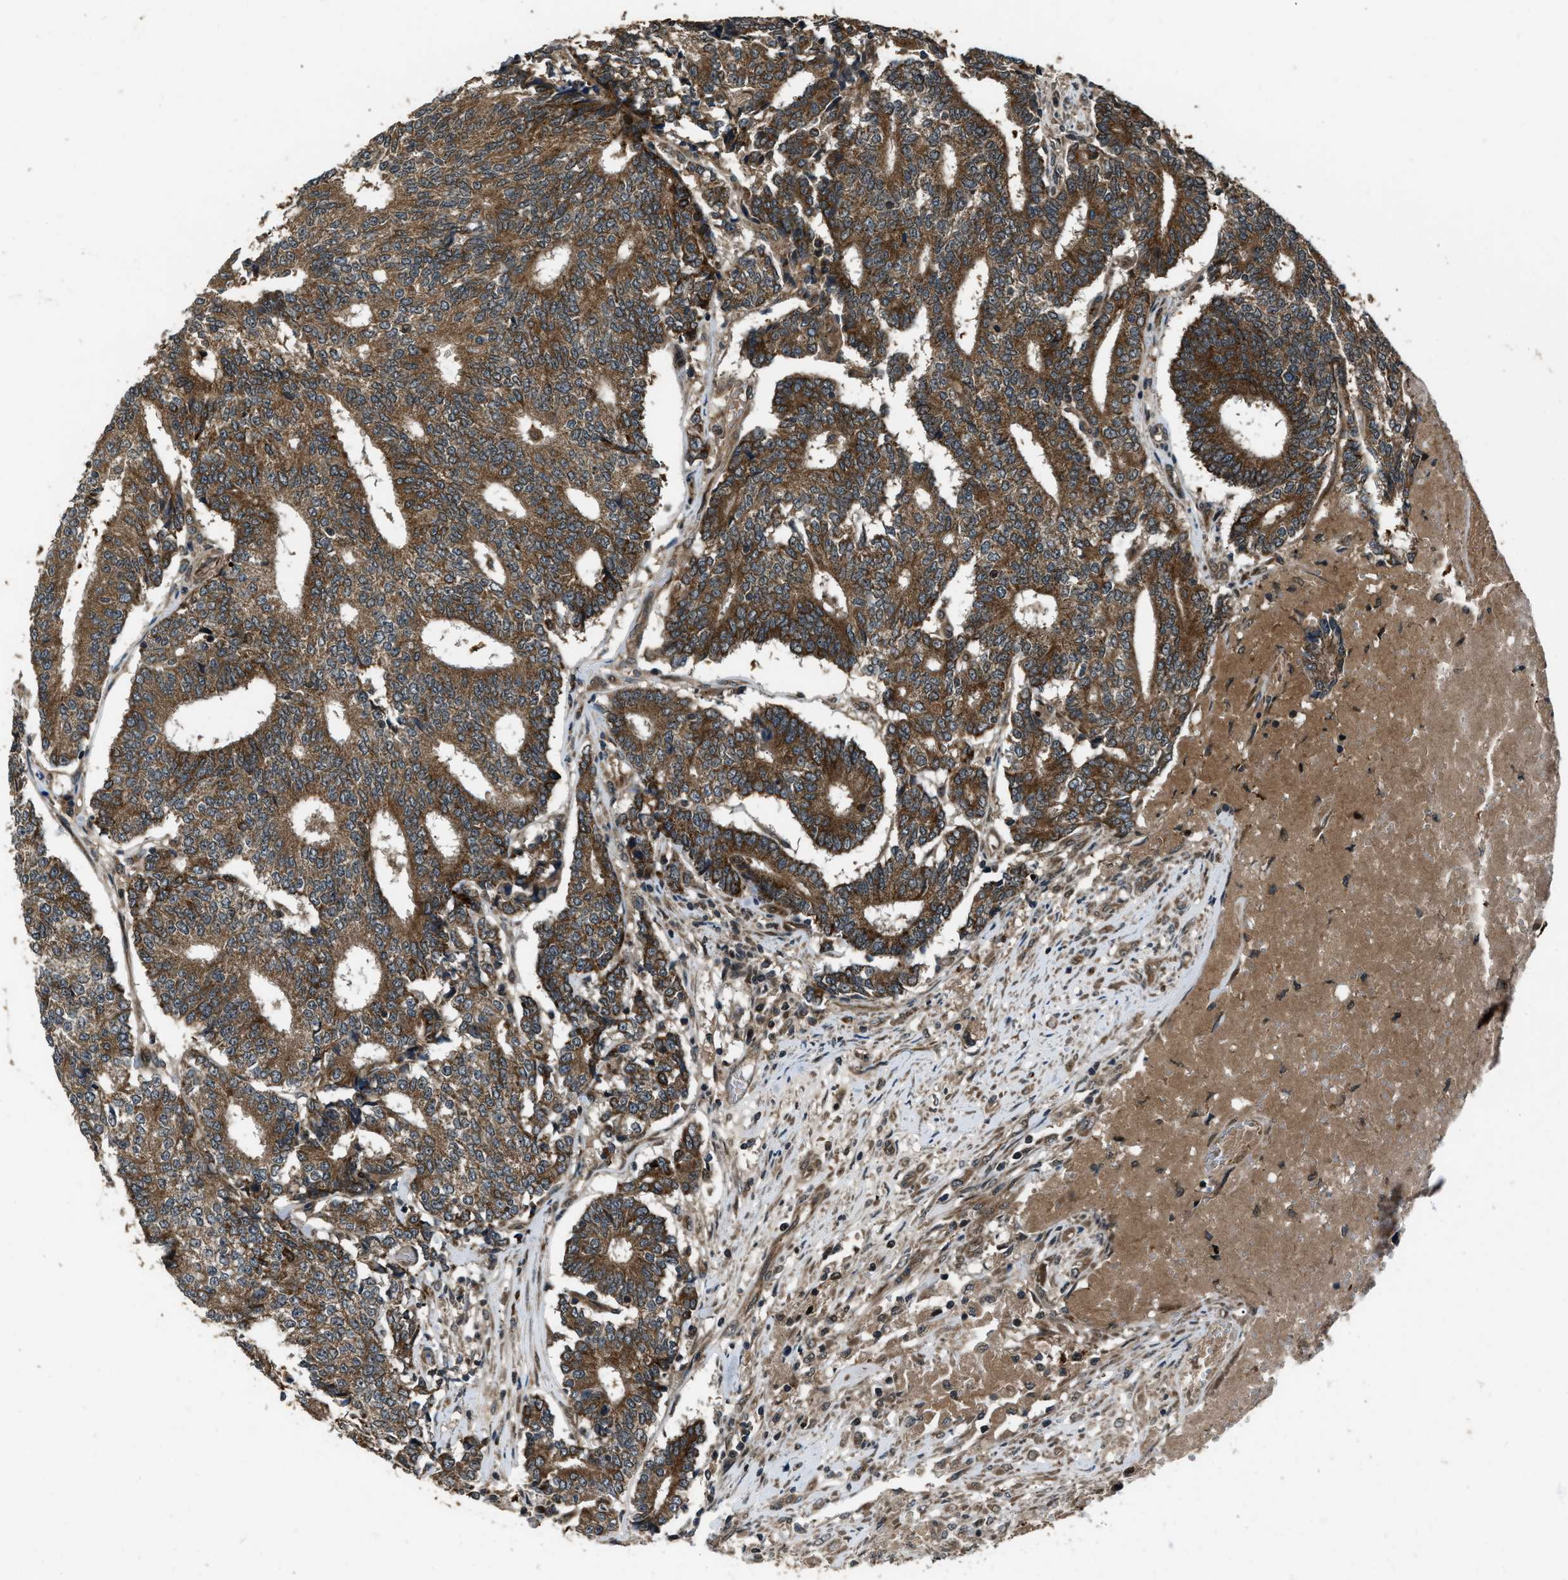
{"staining": {"intensity": "moderate", "quantity": ">75%", "location": "cytoplasmic/membranous"}, "tissue": "prostate cancer", "cell_type": "Tumor cells", "image_type": "cancer", "snomed": [{"axis": "morphology", "description": "Normal tissue, NOS"}, {"axis": "morphology", "description": "Adenocarcinoma, High grade"}, {"axis": "topography", "description": "Prostate"}, {"axis": "topography", "description": "Seminal veicle"}], "caption": "Protein staining demonstrates moderate cytoplasmic/membranous positivity in about >75% of tumor cells in prostate high-grade adenocarcinoma.", "gene": "IRAK4", "patient": {"sex": "male", "age": 55}}